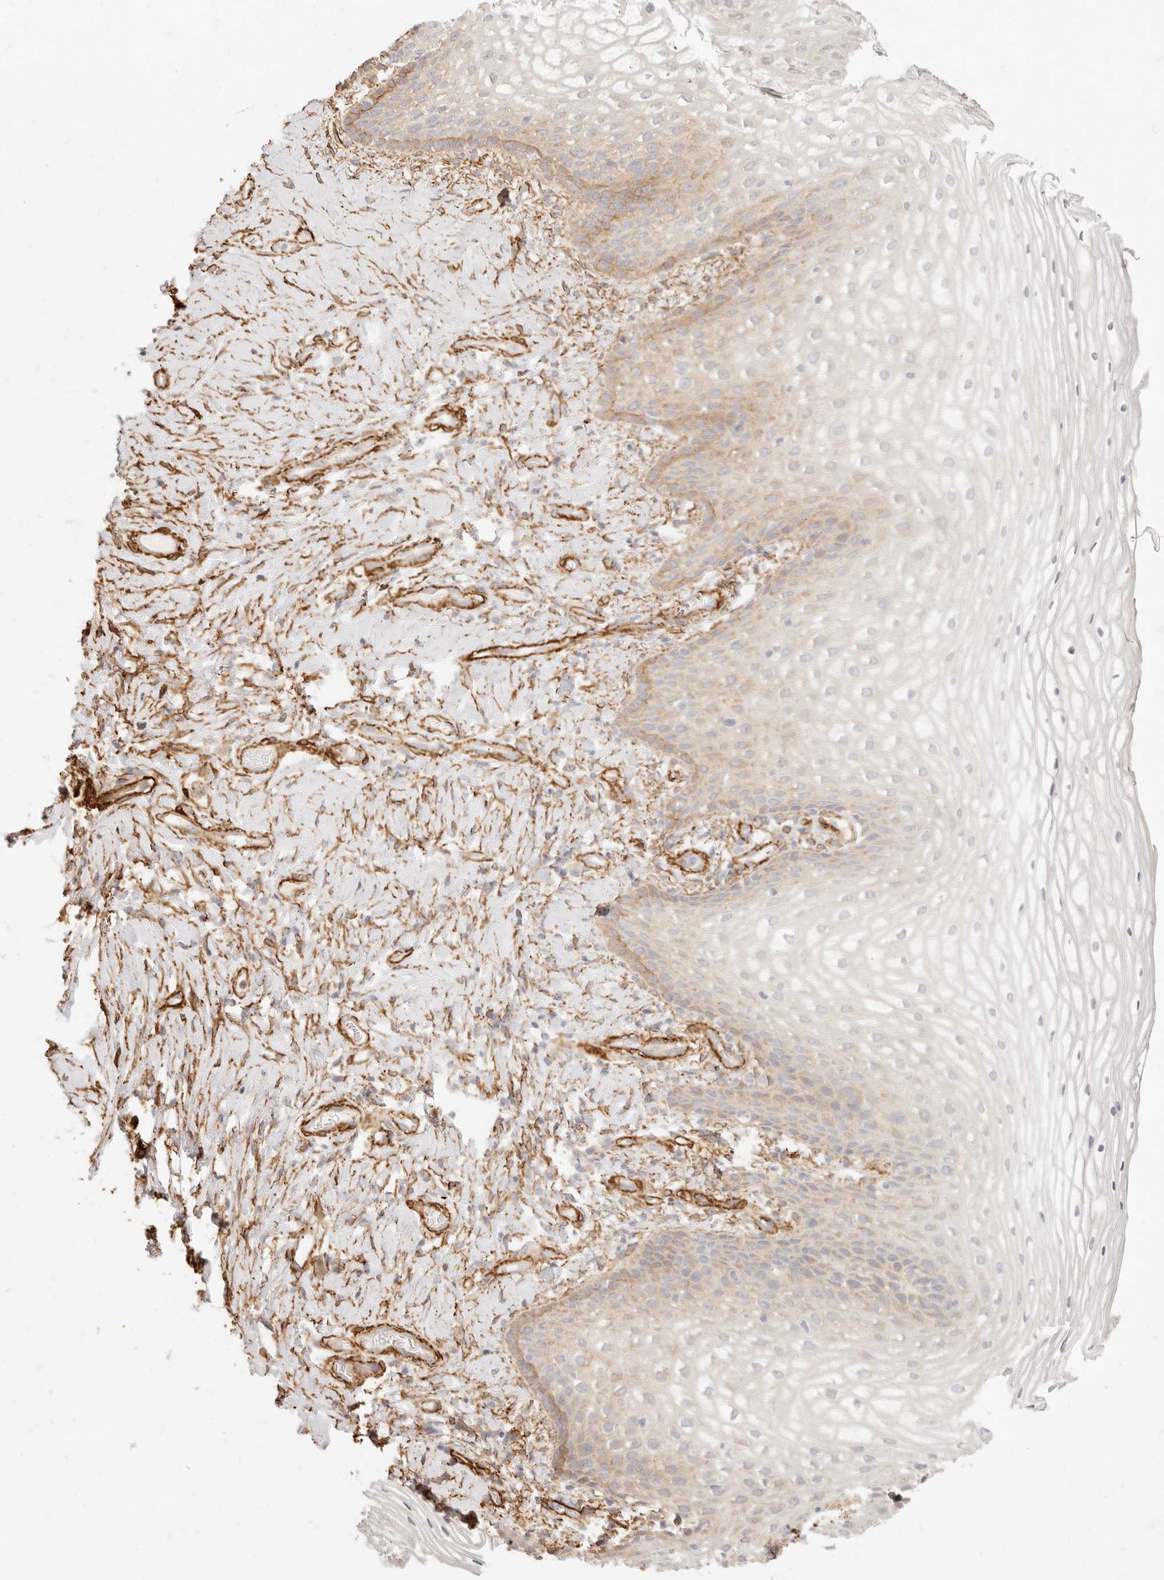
{"staining": {"intensity": "weak", "quantity": "25%-75%", "location": "cytoplasmic/membranous"}, "tissue": "vagina", "cell_type": "Squamous epithelial cells", "image_type": "normal", "snomed": [{"axis": "morphology", "description": "Normal tissue, NOS"}, {"axis": "topography", "description": "Vagina"}], "caption": "Immunohistochemical staining of benign human vagina shows weak cytoplasmic/membranous protein expression in approximately 25%-75% of squamous epithelial cells.", "gene": "TMTC2", "patient": {"sex": "female", "age": 60}}